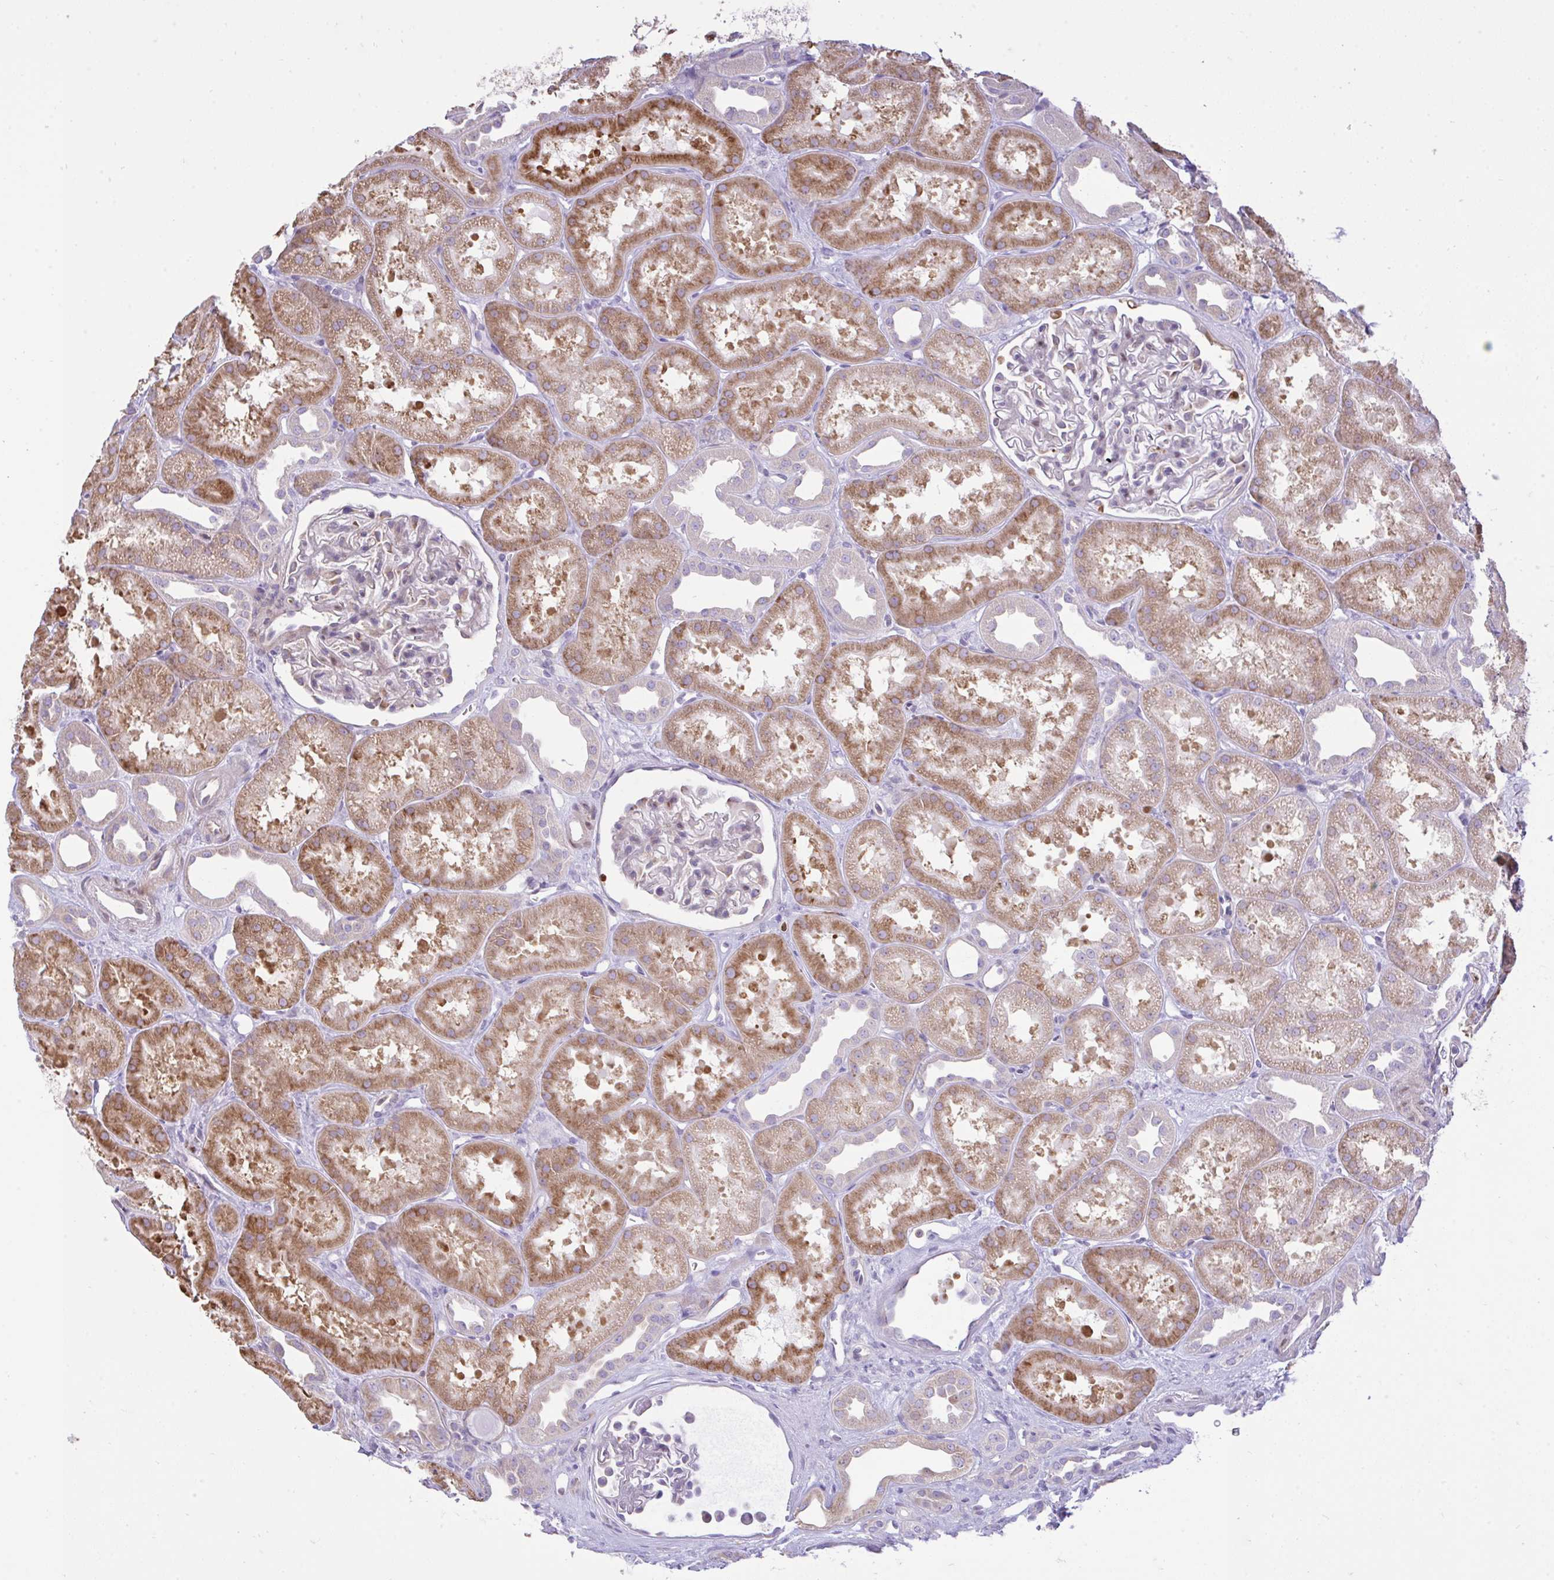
{"staining": {"intensity": "weak", "quantity": "25%-75%", "location": "cytoplasmic/membranous"}, "tissue": "kidney", "cell_type": "Cells in glomeruli", "image_type": "normal", "snomed": [{"axis": "morphology", "description": "Normal tissue, NOS"}, {"axis": "topography", "description": "Kidney"}], "caption": "The immunohistochemical stain labels weak cytoplasmic/membranous staining in cells in glomeruli of normal kidney.", "gene": "EEF1A1", "patient": {"sex": "male", "age": 61}}